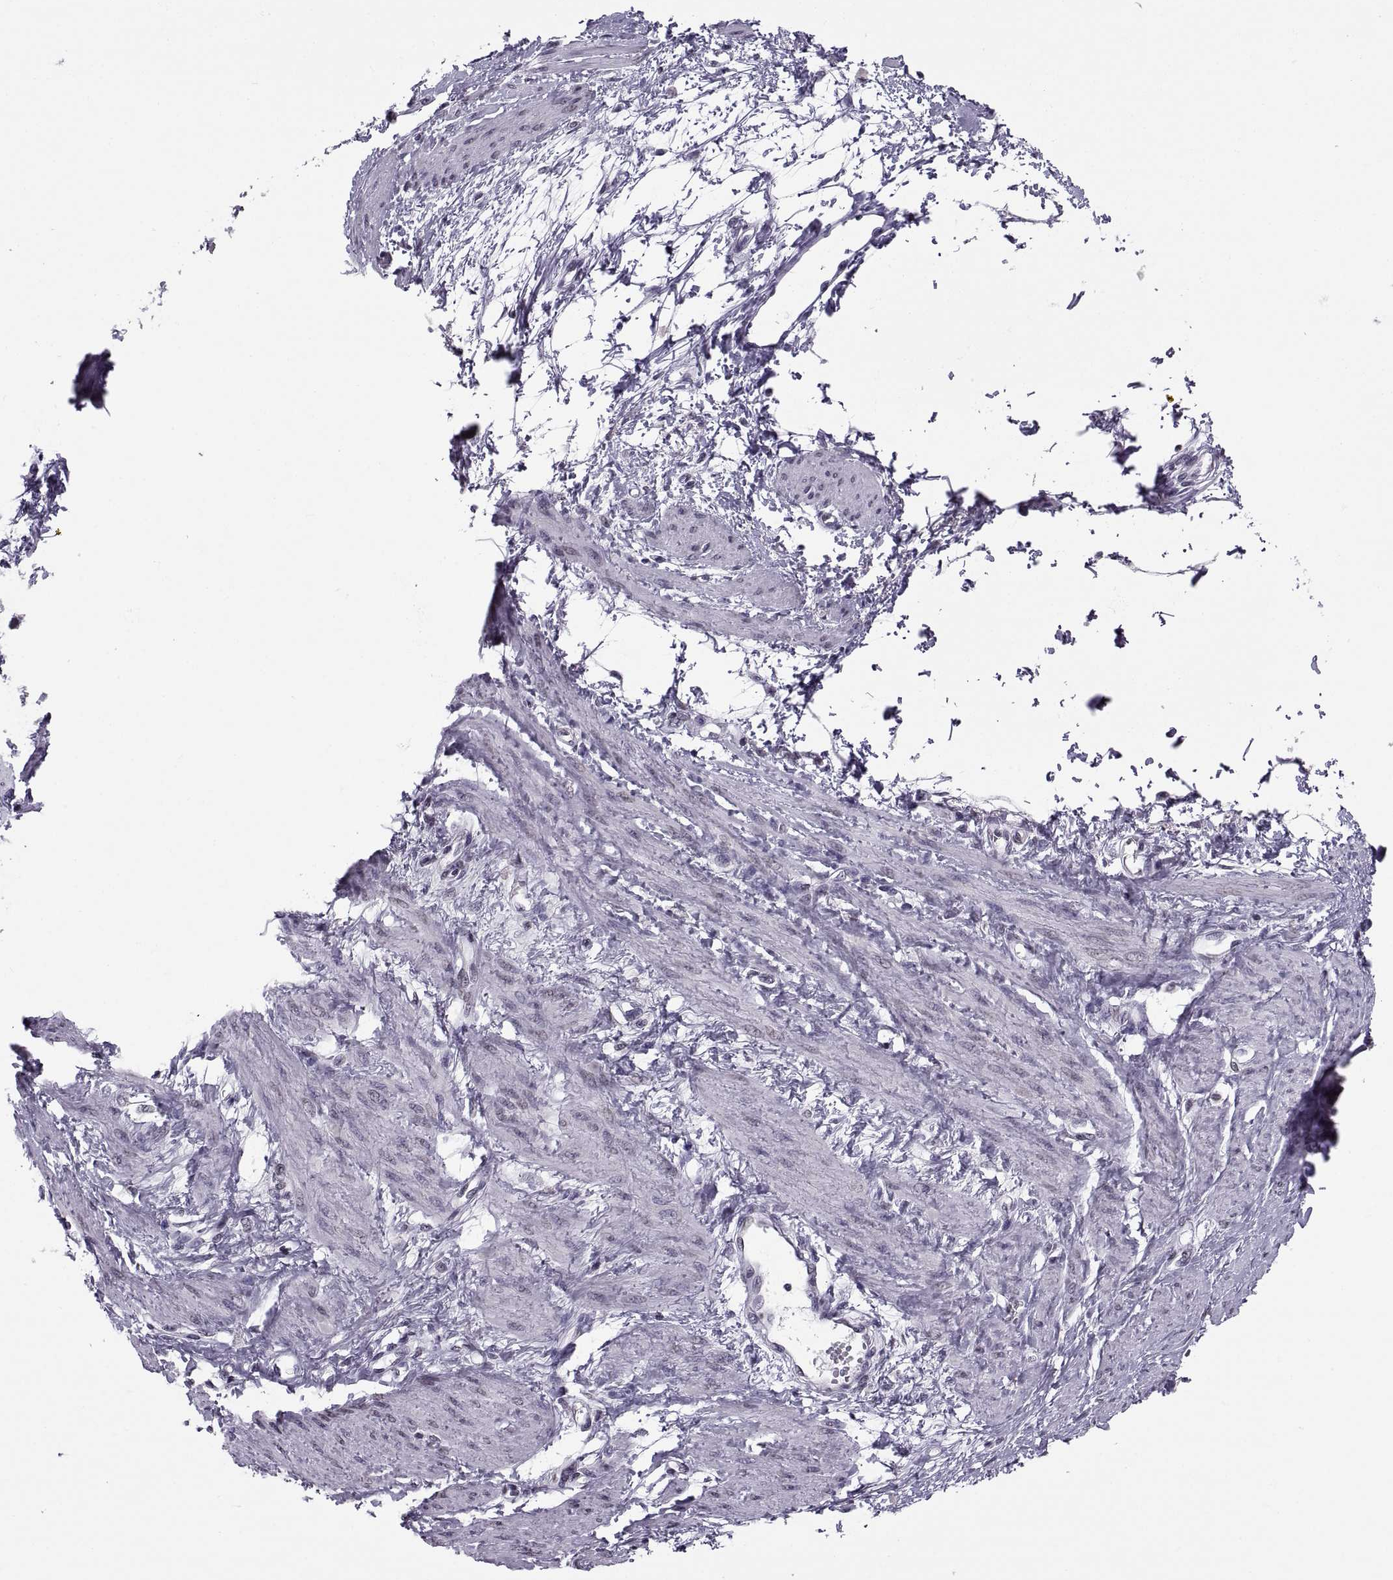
{"staining": {"intensity": "negative", "quantity": "none", "location": "none"}, "tissue": "smooth muscle", "cell_type": "Smooth muscle cells", "image_type": "normal", "snomed": [{"axis": "morphology", "description": "Normal tissue, NOS"}, {"axis": "topography", "description": "Smooth muscle"}, {"axis": "topography", "description": "Uterus"}], "caption": "Smooth muscle cells show no significant expression in normal smooth muscle. (IHC, brightfield microscopy, high magnification).", "gene": "H1", "patient": {"sex": "female", "age": 39}}